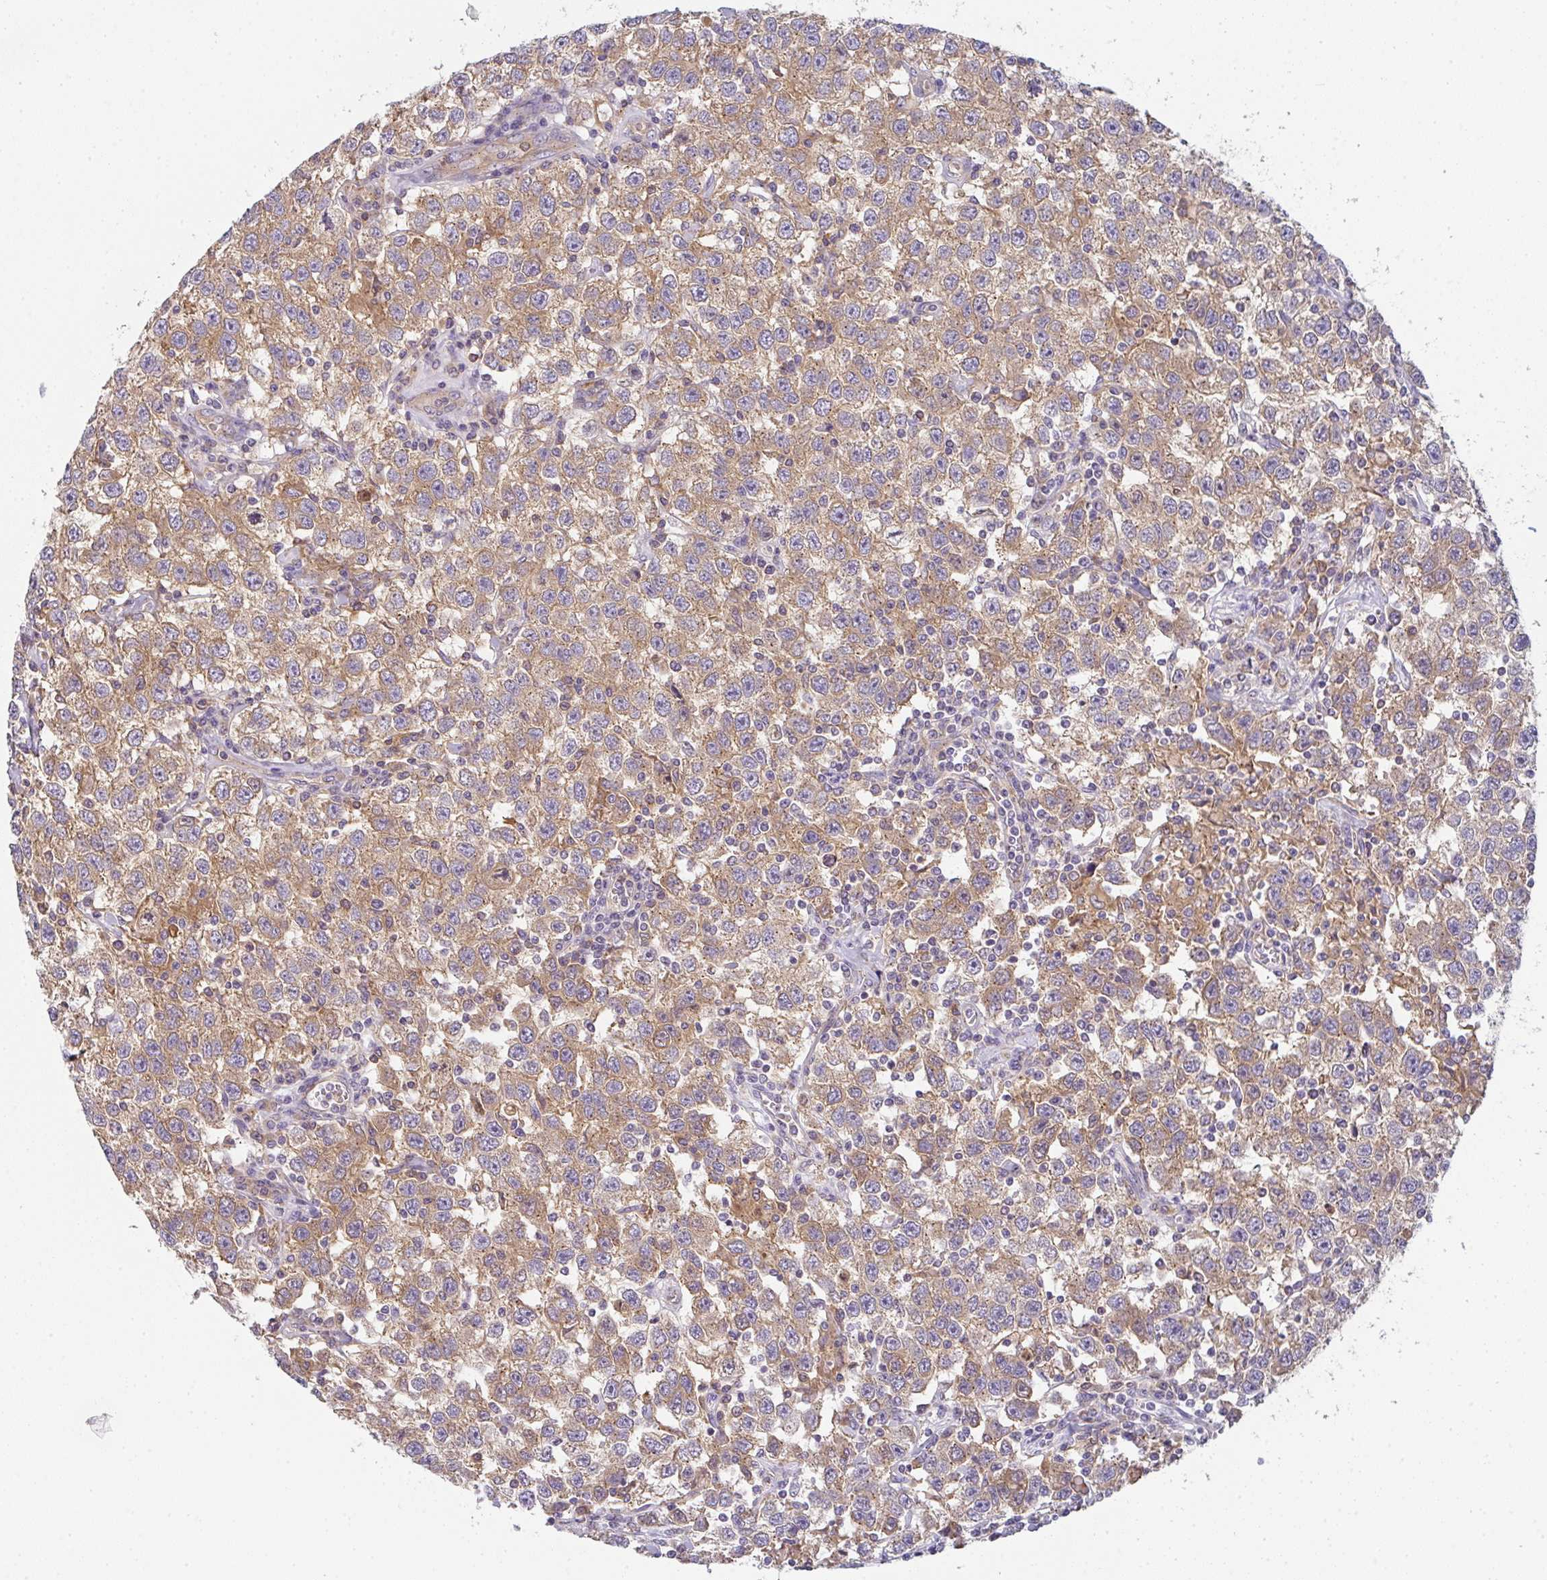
{"staining": {"intensity": "moderate", "quantity": ">75%", "location": "cytoplasmic/membranous"}, "tissue": "testis cancer", "cell_type": "Tumor cells", "image_type": "cancer", "snomed": [{"axis": "morphology", "description": "Seminoma, NOS"}, {"axis": "topography", "description": "Testis"}], "caption": "There is medium levels of moderate cytoplasmic/membranous positivity in tumor cells of testis cancer (seminoma), as demonstrated by immunohistochemical staining (brown color).", "gene": "SNX5", "patient": {"sex": "male", "age": 41}}